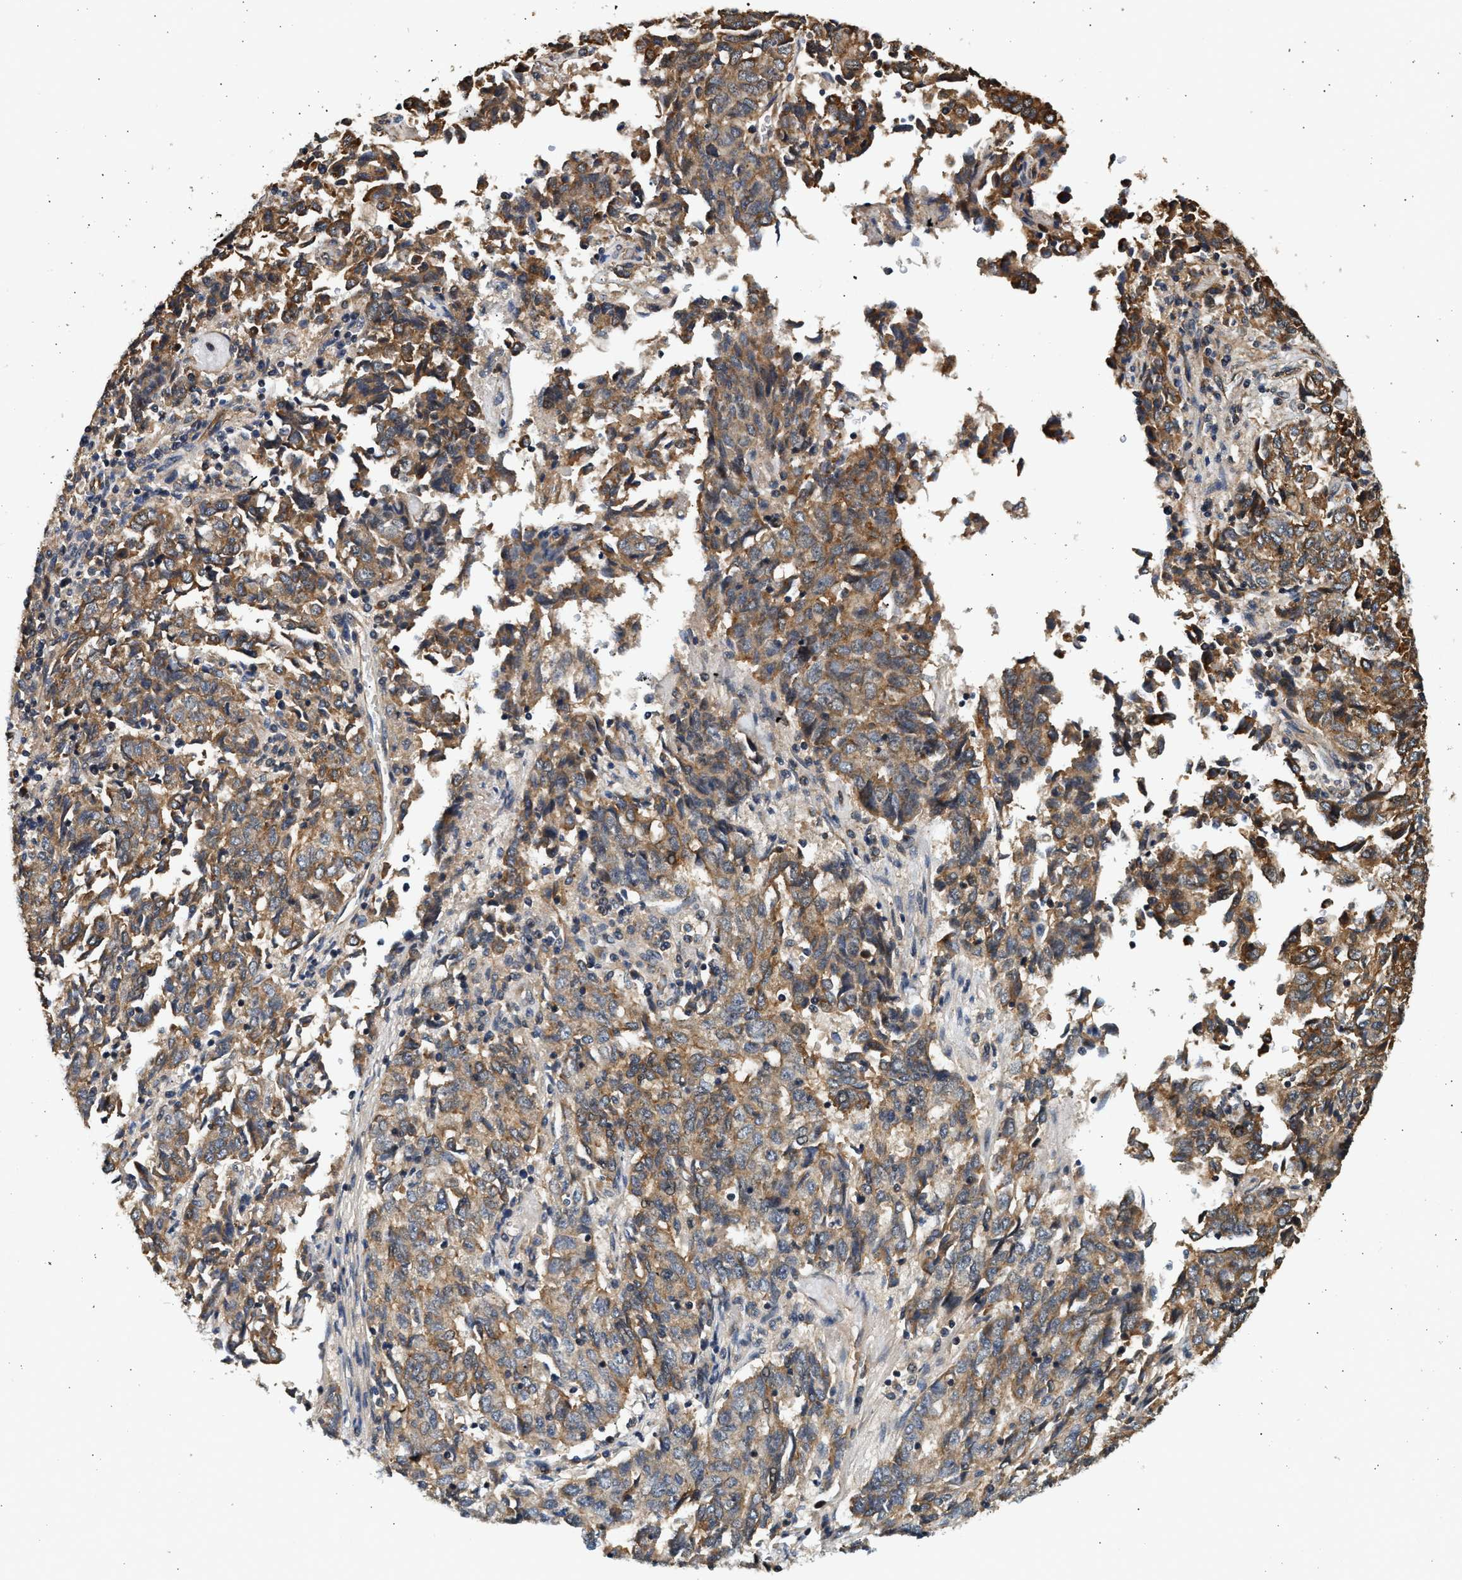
{"staining": {"intensity": "moderate", "quantity": ">75%", "location": "cytoplasmic/membranous"}, "tissue": "endometrial cancer", "cell_type": "Tumor cells", "image_type": "cancer", "snomed": [{"axis": "morphology", "description": "Adenocarcinoma, NOS"}, {"axis": "topography", "description": "Endometrium"}], "caption": "High-power microscopy captured an immunohistochemistry micrograph of endometrial adenocarcinoma, revealing moderate cytoplasmic/membranous expression in about >75% of tumor cells. (Stains: DAB in brown, nuclei in blue, Microscopy: brightfield microscopy at high magnification).", "gene": "DUSP14", "patient": {"sex": "female", "age": 80}}